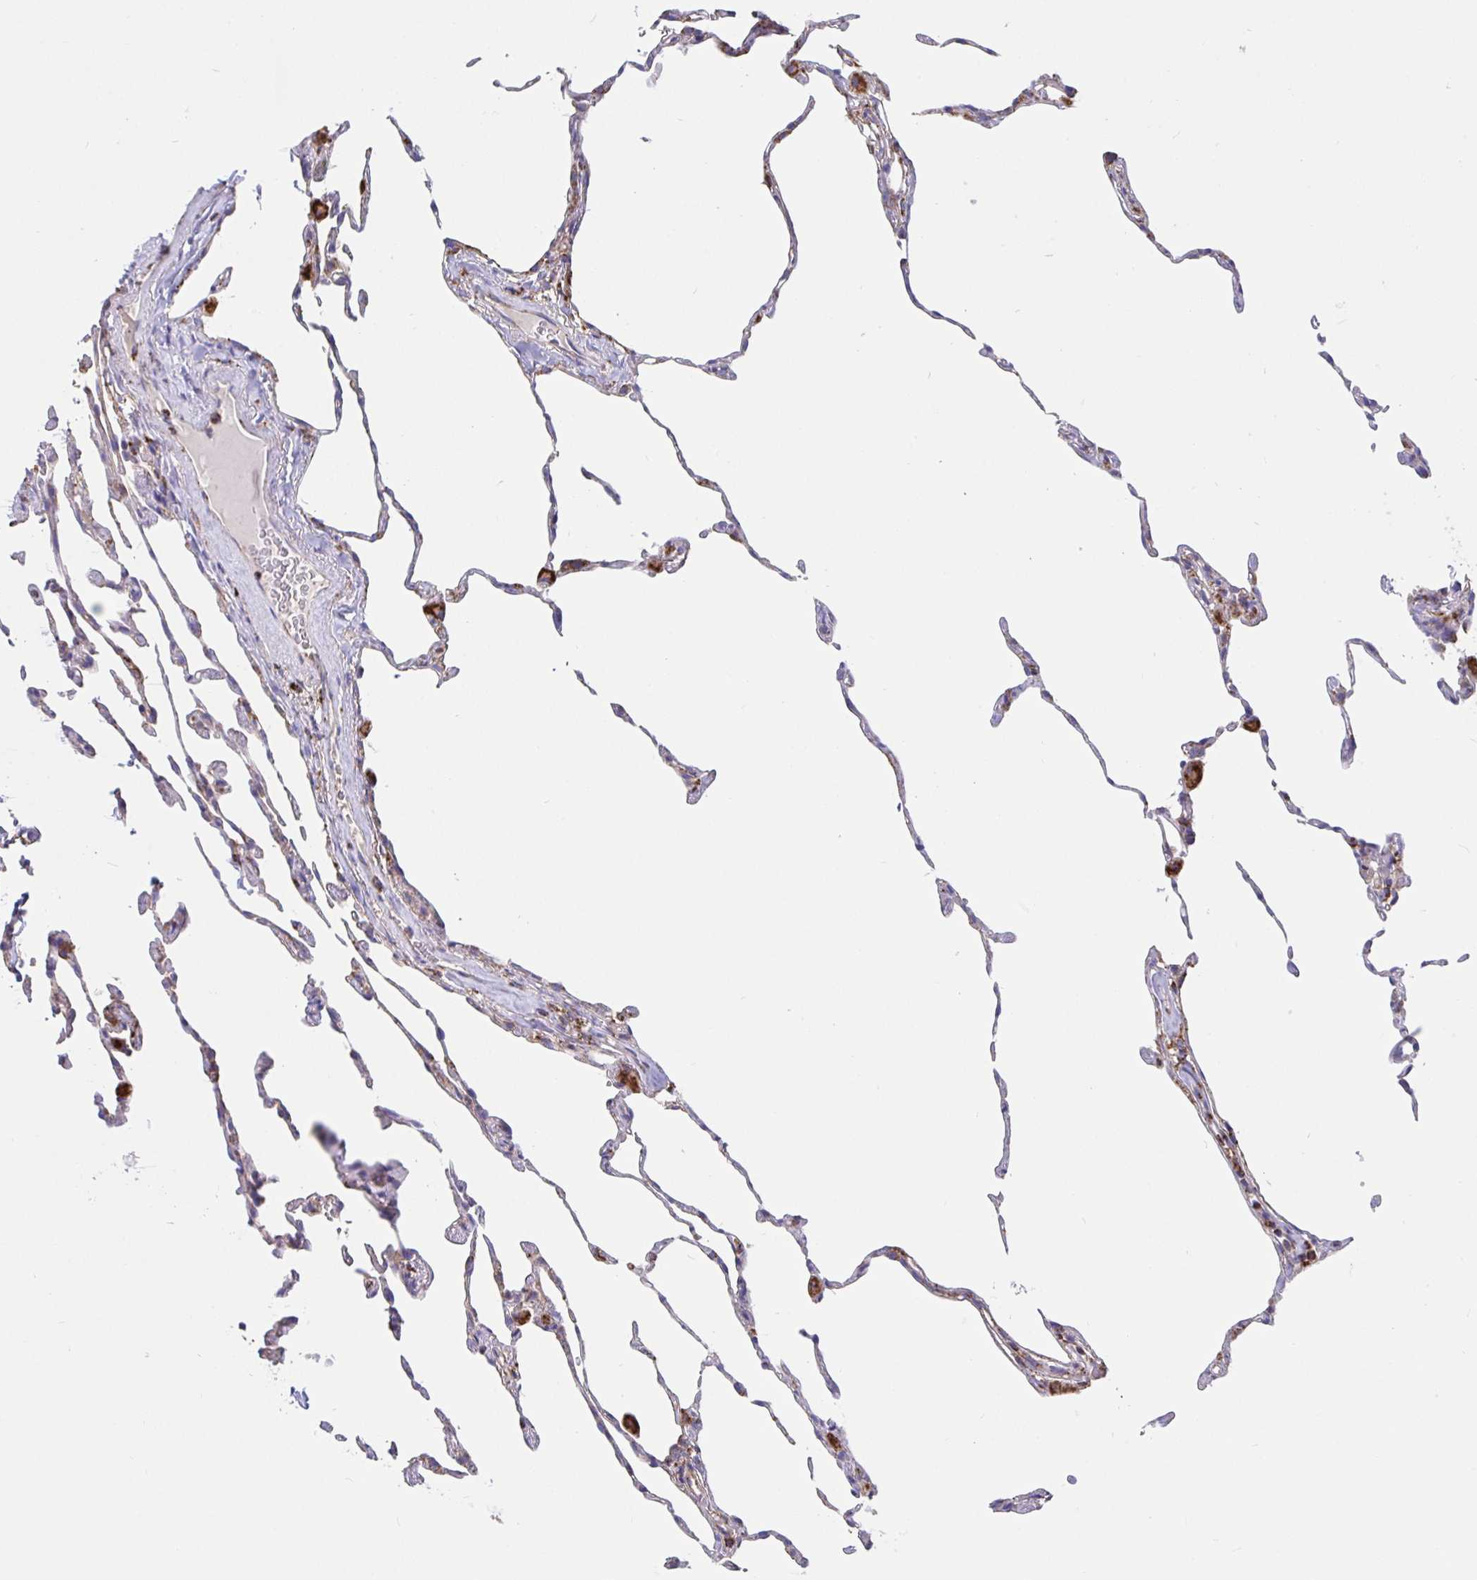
{"staining": {"intensity": "moderate", "quantity": "25%-75%", "location": "cytoplasmic/membranous"}, "tissue": "lung", "cell_type": "Alveolar cells", "image_type": "normal", "snomed": [{"axis": "morphology", "description": "Normal tissue, NOS"}, {"axis": "topography", "description": "Lung"}], "caption": "This micrograph reveals immunohistochemistry staining of normal human lung, with medium moderate cytoplasmic/membranous positivity in approximately 25%-75% of alveolar cells.", "gene": "PRDX3", "patient": {"sex": "female", "age": 57}}